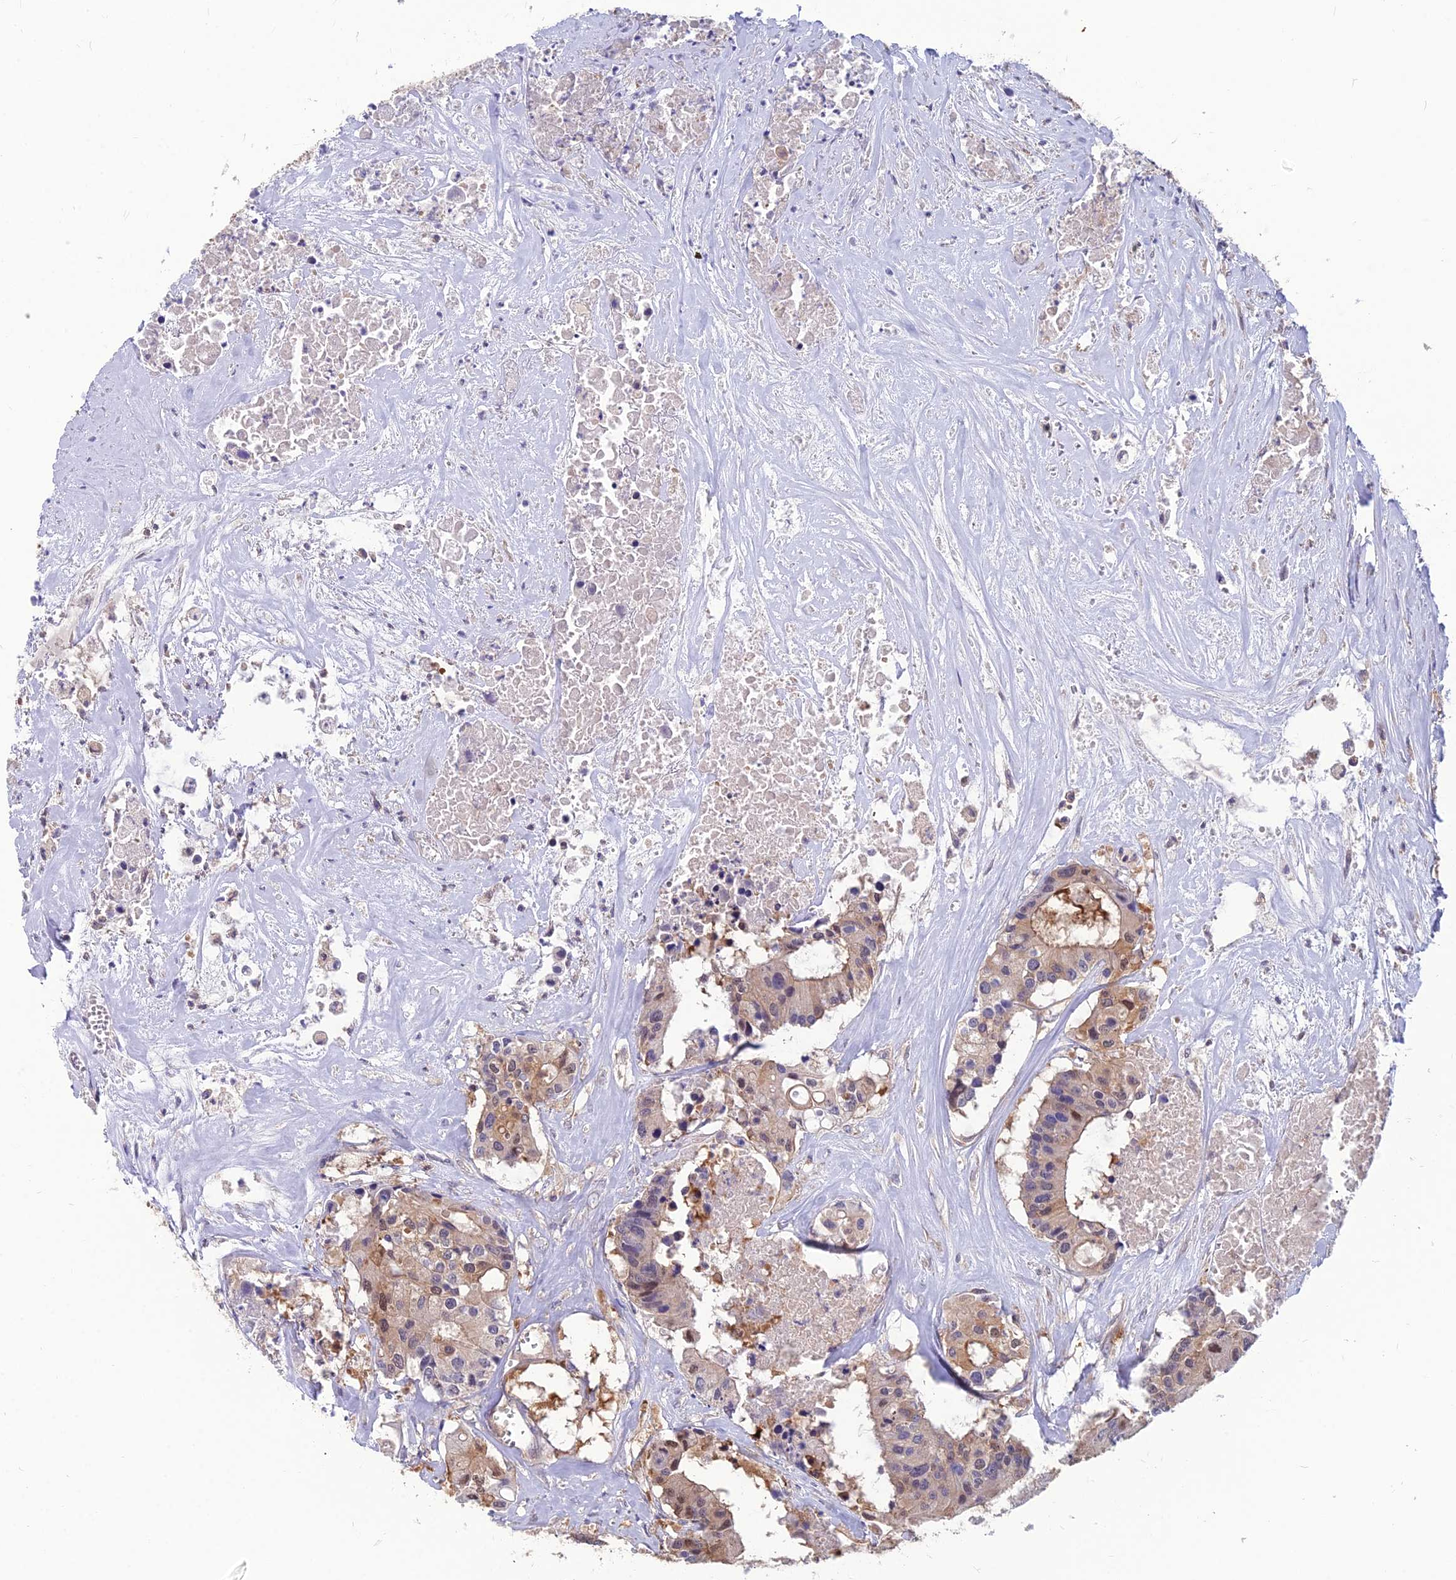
{"staining": {"intensity": "moderate", "quantity": "25%-75%", "location": "cytoplasmic/membranous,nuclear"}, "tissue": "colorectal cancer", "cell_type": "Tumor cells", "image_type": "cancer", "snomed": [{"axis": "morphology", "description": "Adenocarcinoma, NOS"}, {"axis": "topography", "description": "Colon"}], "caption": "Colorectal adenocarcinoma stained for a protein (brown) displays moderate cytoplasmic/membranous and nuclear positive staining in about 25%-75% of tumor cells.", "gene": "MVD", "patient": {"sex": "male", "age": 77}}